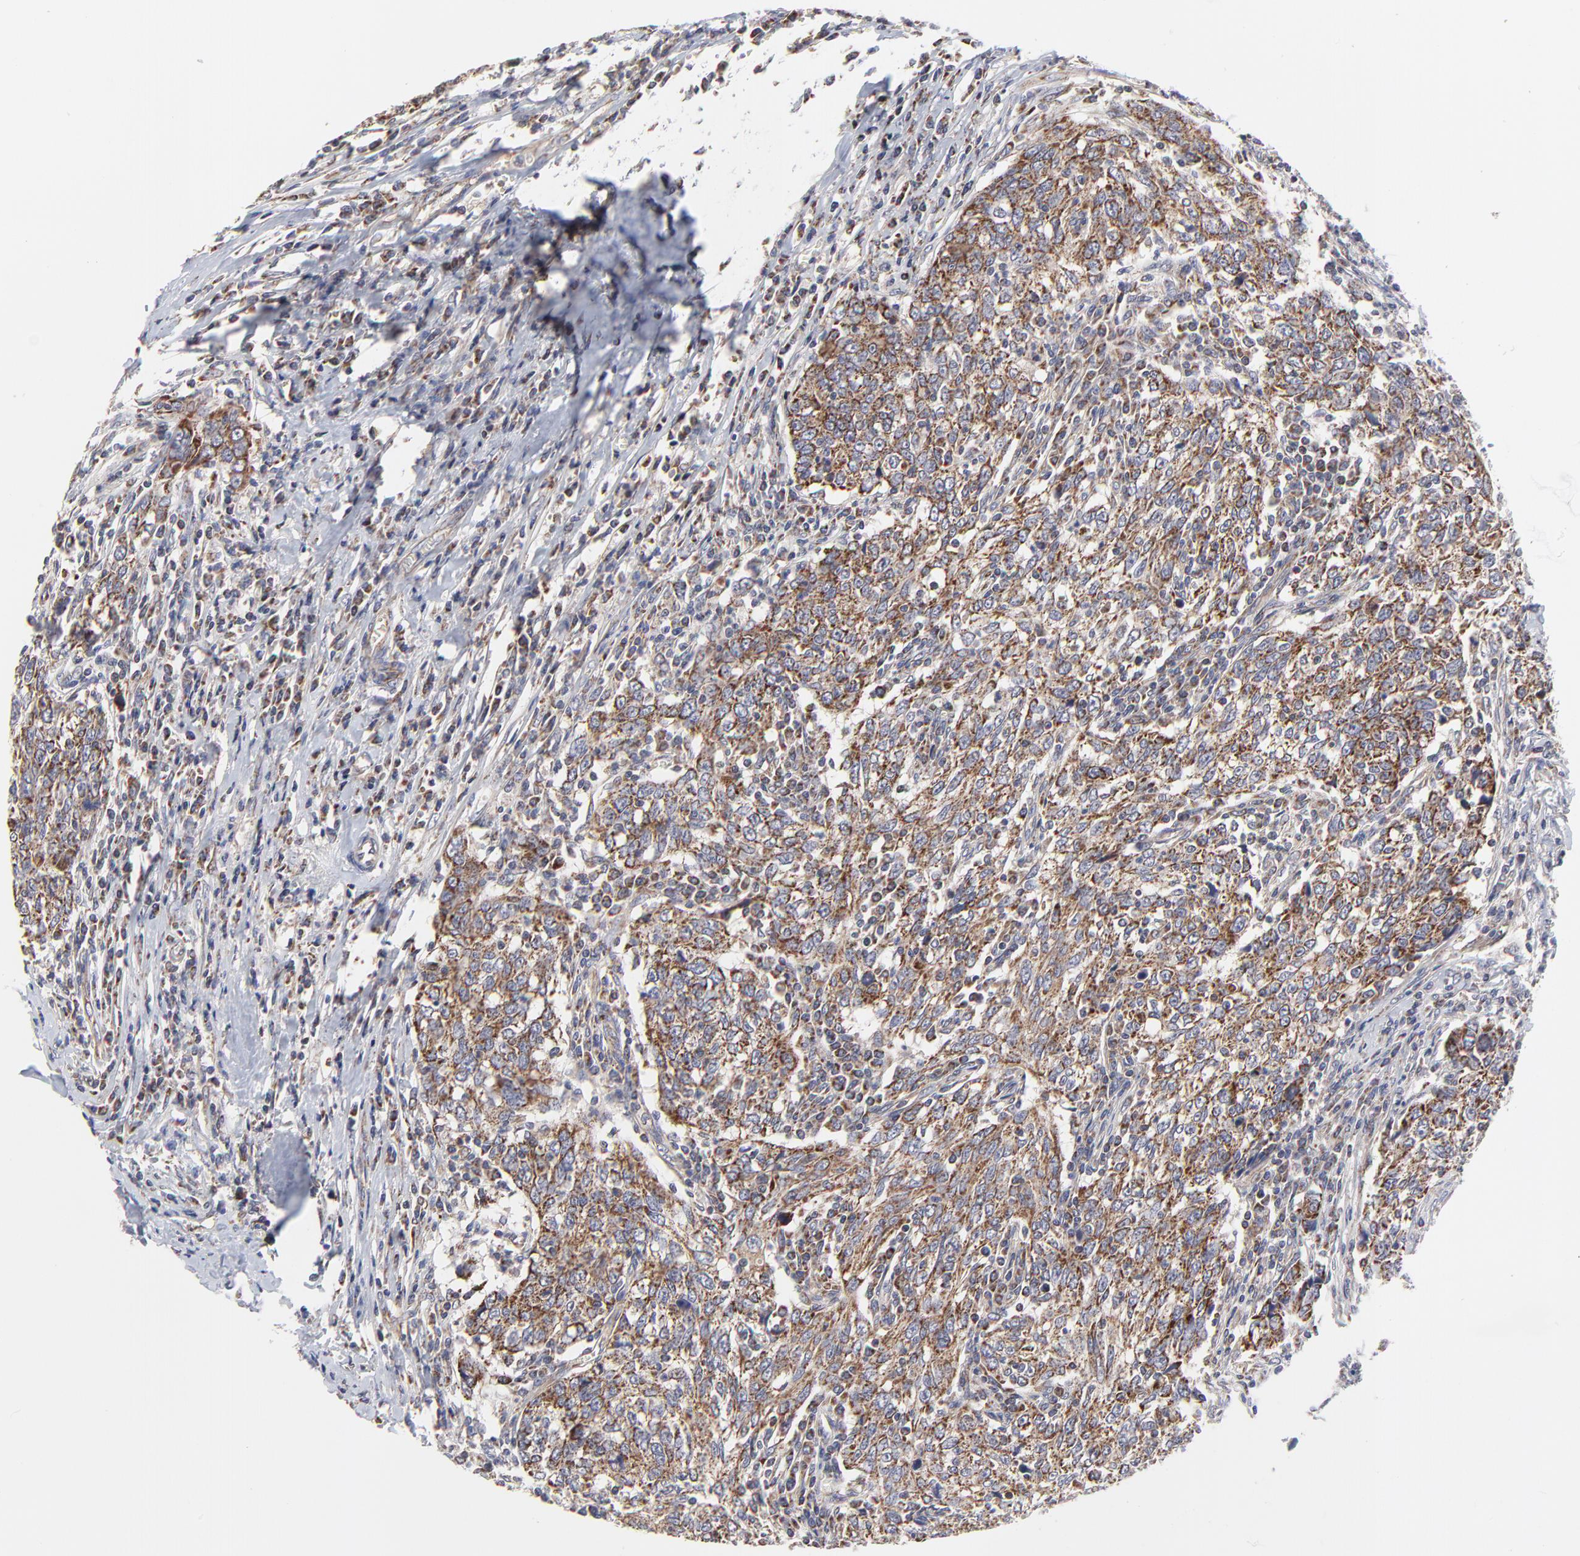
{"staining": {"intensity": "moderate", "quantity": ">75%", "location": "cytoplasmic/membranous"}, "tissue": "breast cancer", "cell_type": "Tumor cells", "image_type": "cancer", "snomed": [{"axis": "morphology", "description": "Duct carcinoma"}, {"axis": "topography", "description": "Breast"}], "caption": "DAB (3,3'-diaminobenzidine) immunohistochemical staining of invasive ductal carcinoma (breast) displays moderate cytoplasmic/membranous protein positivity in about >75% of tumor cells.", "gene": "ZNF550", "patient": {"sex": "female", "age": 50}}